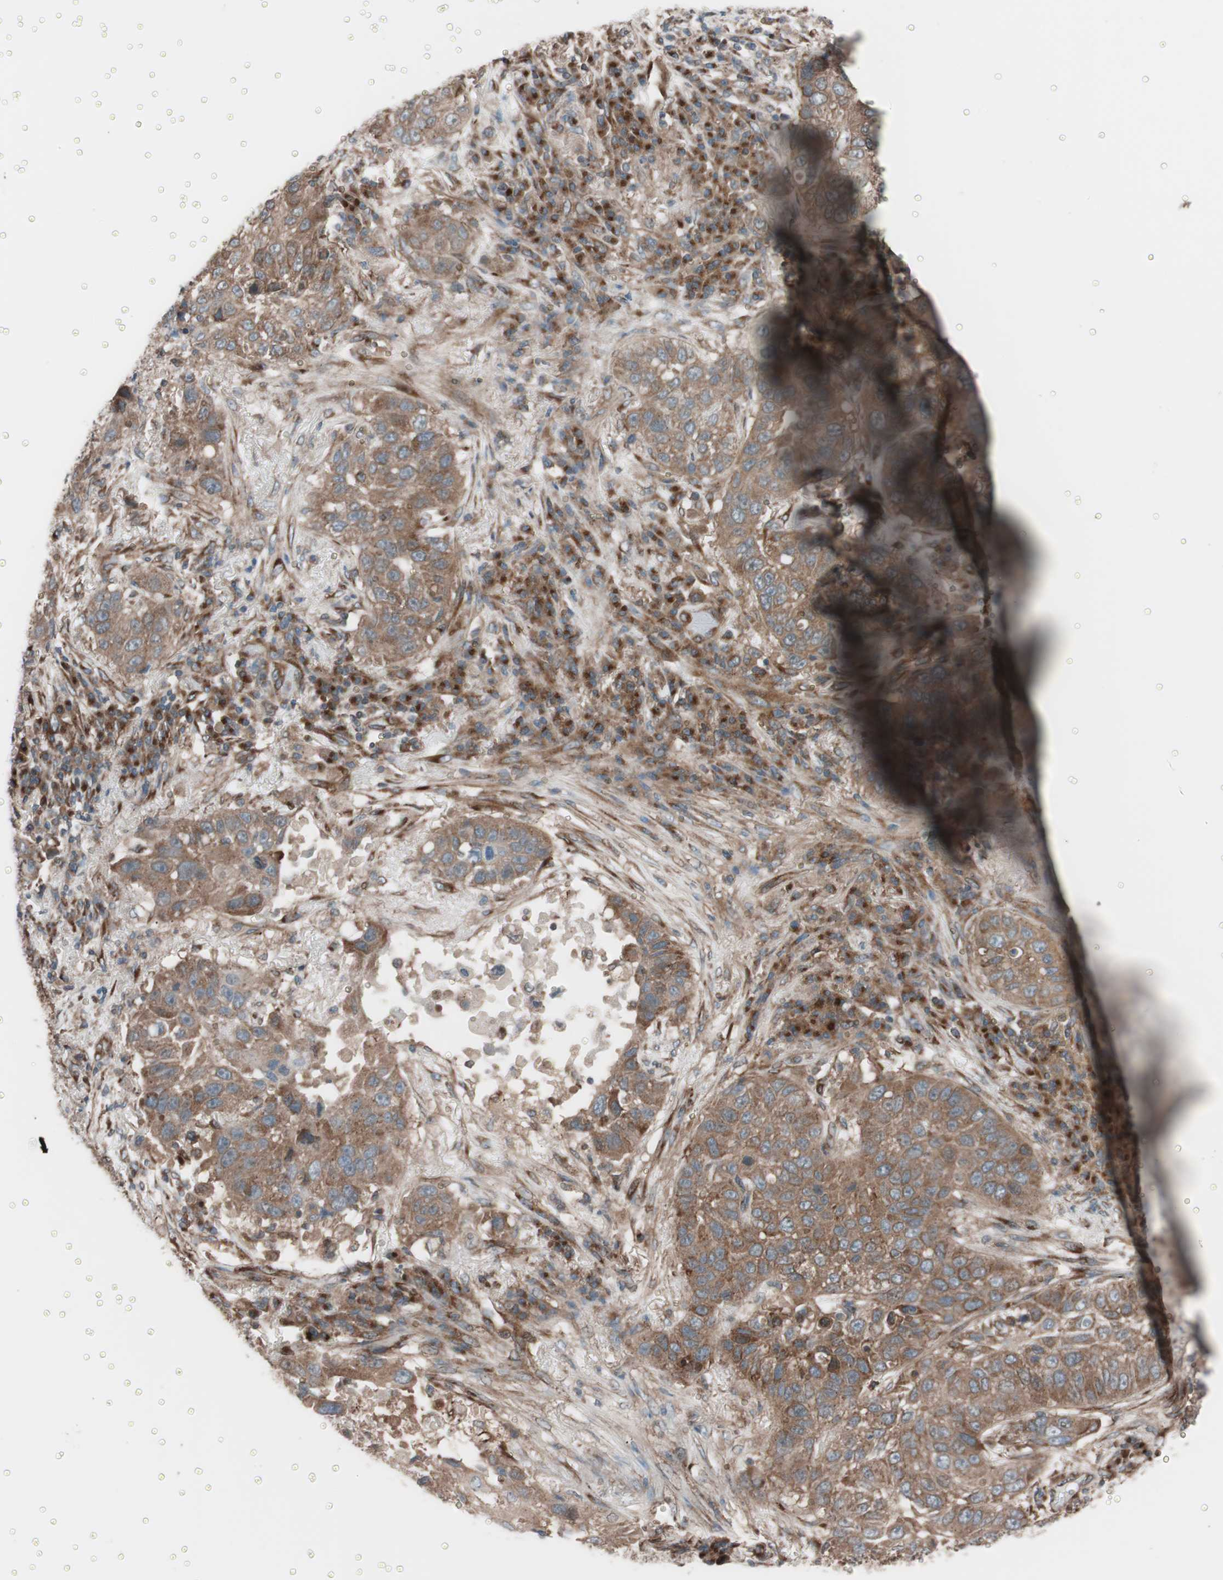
{"staining": {"intensity": "moderate", "quantity": ">75%", "location": "cytoplasmic/membranous"}, "tissue": "lung cancer", "cell_type": "Tumor cells", "image_type": "cancer", "snomed": [{"axis": "morphology", "description": "Squamous cell carcinoma, NOS"}, {"axis": "topography", "description": "Lung"}], "caption": "This image demonstrates immunohistochemistry staining of lung squamous cell carcinoma, with medium moderate cytoplasmic/membranous positivity in about >75% of tumor cells.", "gene": "SEC31A", "patient": {"sex": "male", "age": 57}}